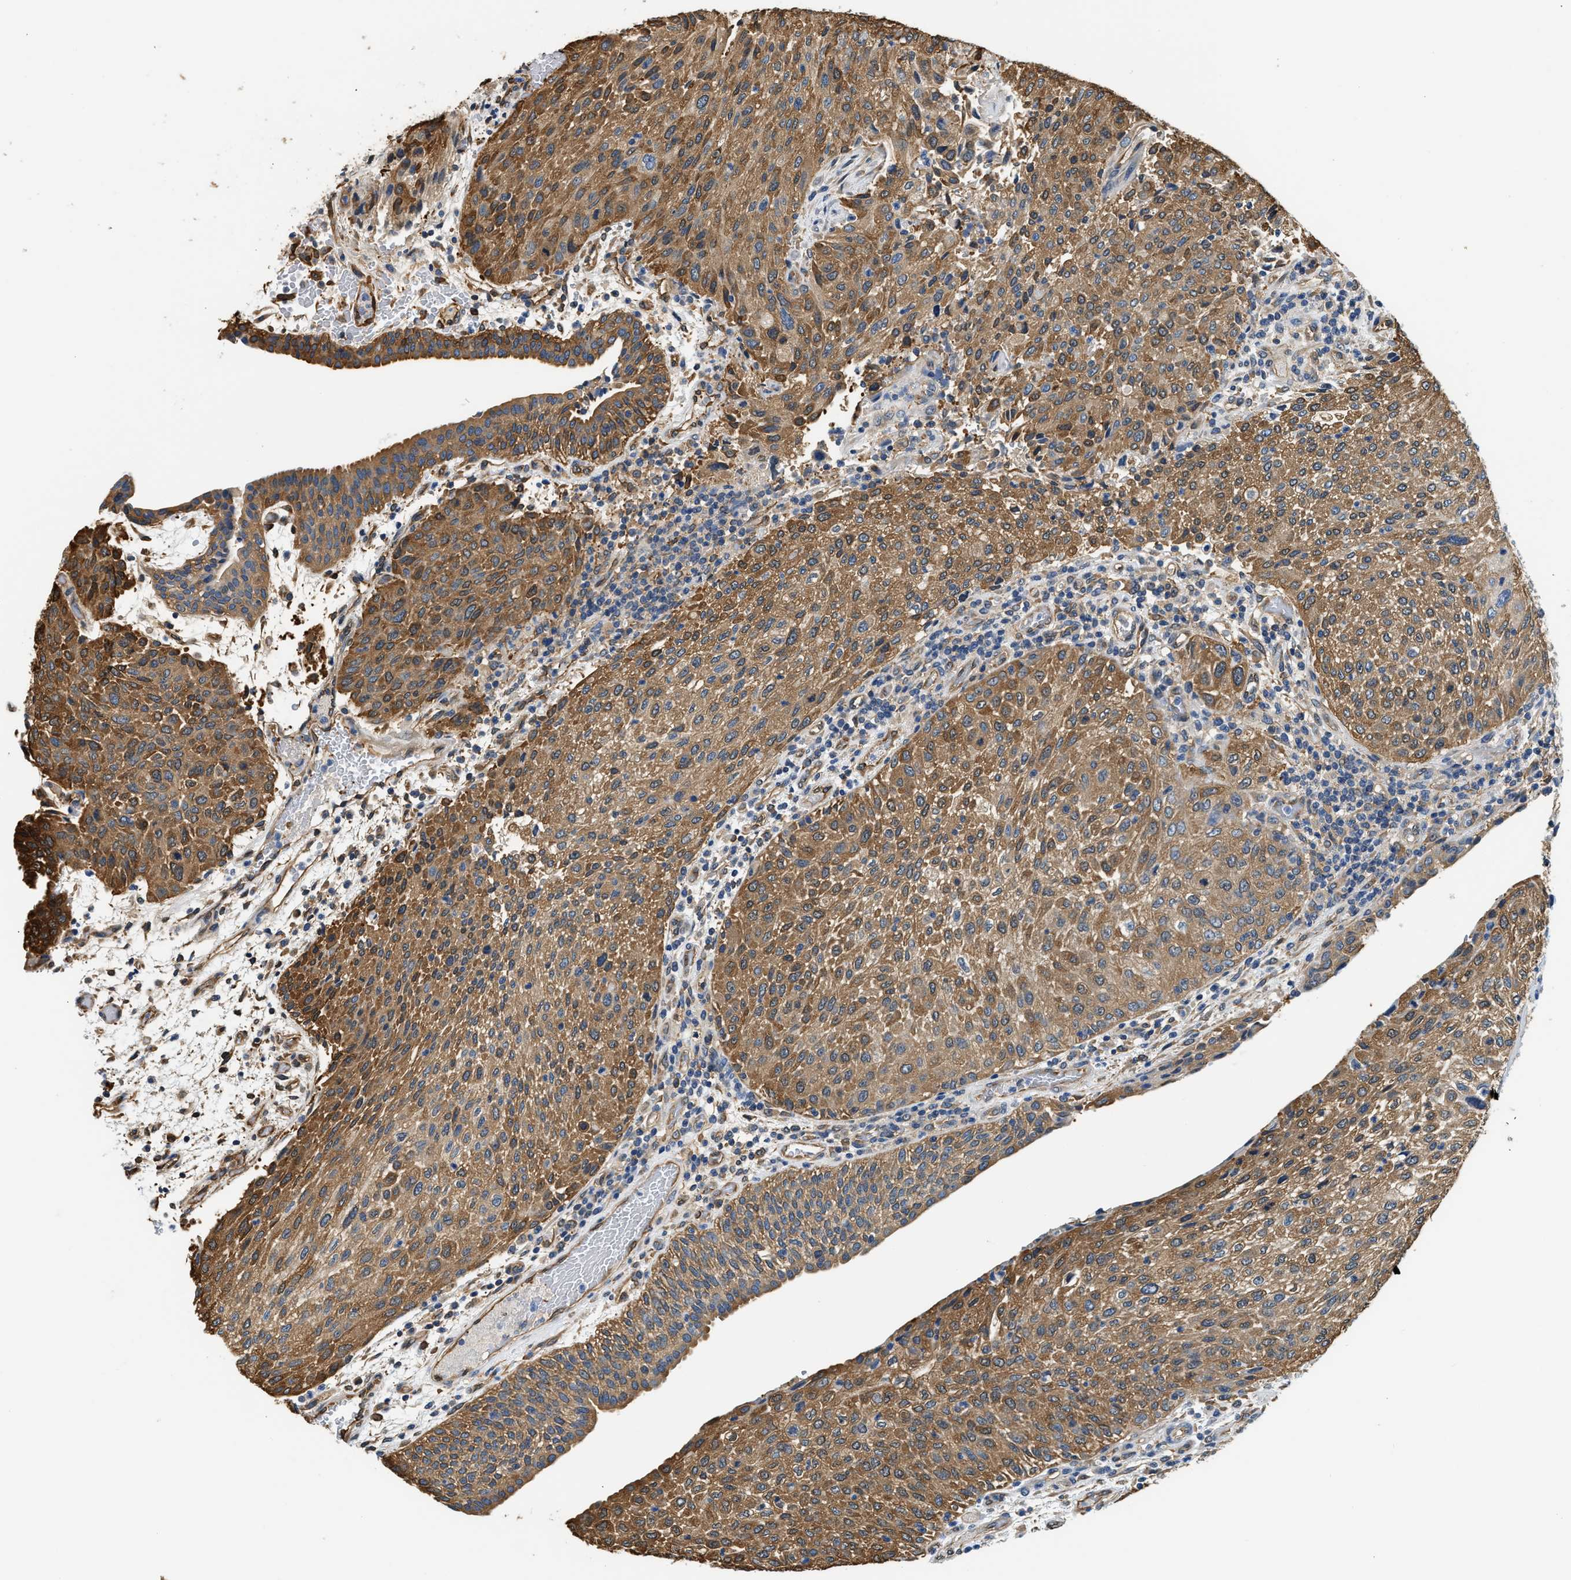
{"staining": {"intensity": "moderate", "quantity": ">75%", "location": "cytoplasmic/membranous"}, "tissue": "urothelial cancer", "cell_type": "Tumor cells", "image_type": "cancer", "snomed": [{"axis": "morphology", "description": "Urothelial carcinoma, Low grade"}, {"axis": "morphology", "description": "Urothelial carcinoma, High grade"}, {"axis": "topography", "description": "Urinary bladder"}], "caption": "Urothelial cancer stained for a protein reveals moderate cytoplasmic/membranous positivity in tumor cells. (DAB IHC with brightfield microscopy, high magnification).", "gene": "PPP2R1B", "patient": {"sex": "male", "age": 35}}